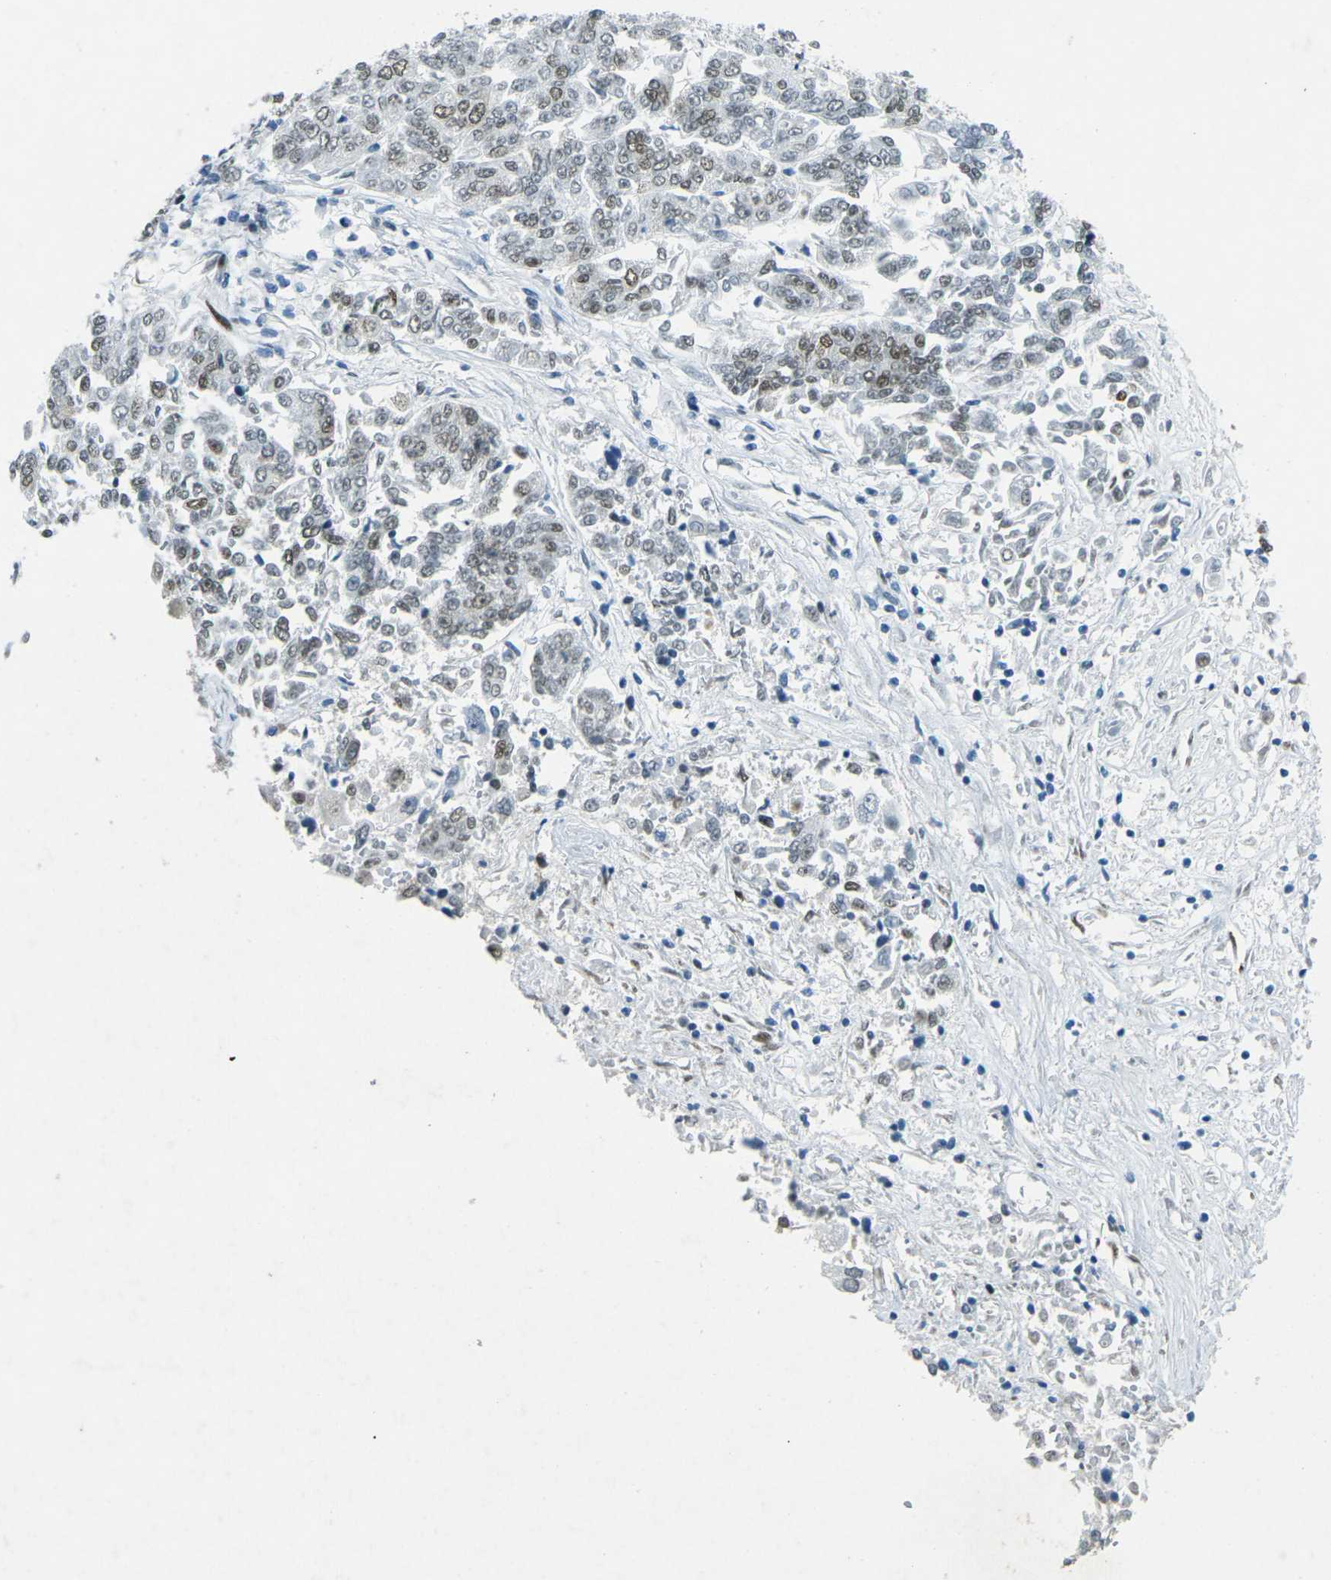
{"staining": {"intensity": "moderate", "quantity": ">75%", "location": "nuclear"}, "tissue": "lung cancer", "cell_type": "Tumor cells", "image_type": "cancer", "snomed": [{"axis": "morphology", "description": "Adenocarcinoma, NOS"}, {"axis": "topography", "description": "Lung"}], "caption": "DAB immunohistochemical staining of lung adenocarcinoma reveals moderate nuclear protein positivity in about >75% of tumor cells. (brown staining indicates protein expression, while blue staining denotes nuclei).", "gene": "RB1", "patient": {"sex": "male", "age": 84}}